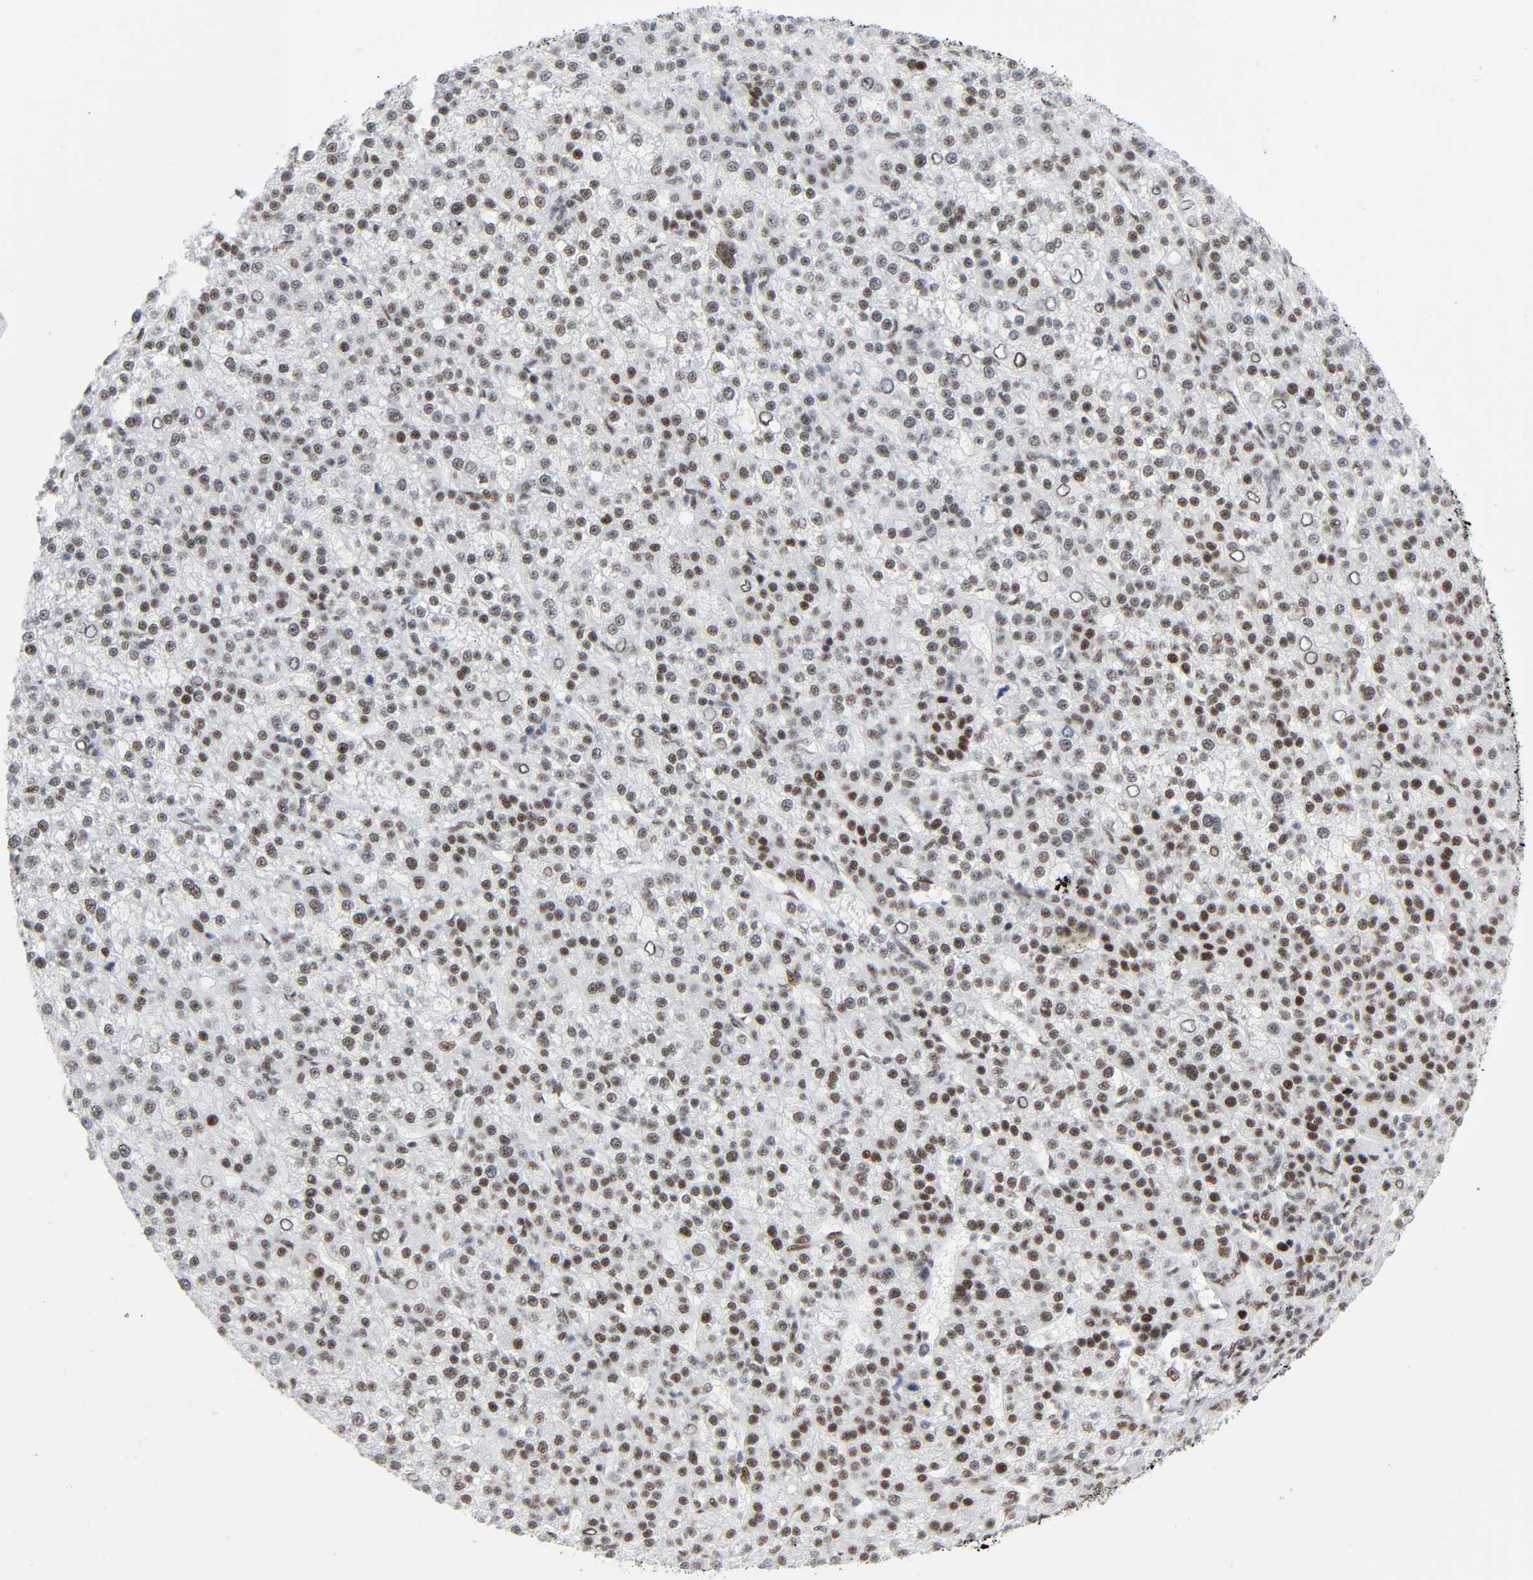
{"staining": {"intensity": "moderate", "quantity": ">75%", "location": "nuclear"}, "tissue": "liver cancer", "cell_type": "Tumor cells", "image_type": "cancer", "snomed": [{"axis": "morphology", "description": "Carcinoma, Hepatocellular, NOS"}, {"axis": "topography", "description": "Liver"}], "caption": "Moderate nuclear staining is appreciated in approximately >75% of tumor cells in liver cancer.", "gene": "HSF1", "patient": {"sex": "female", "age": 58}}